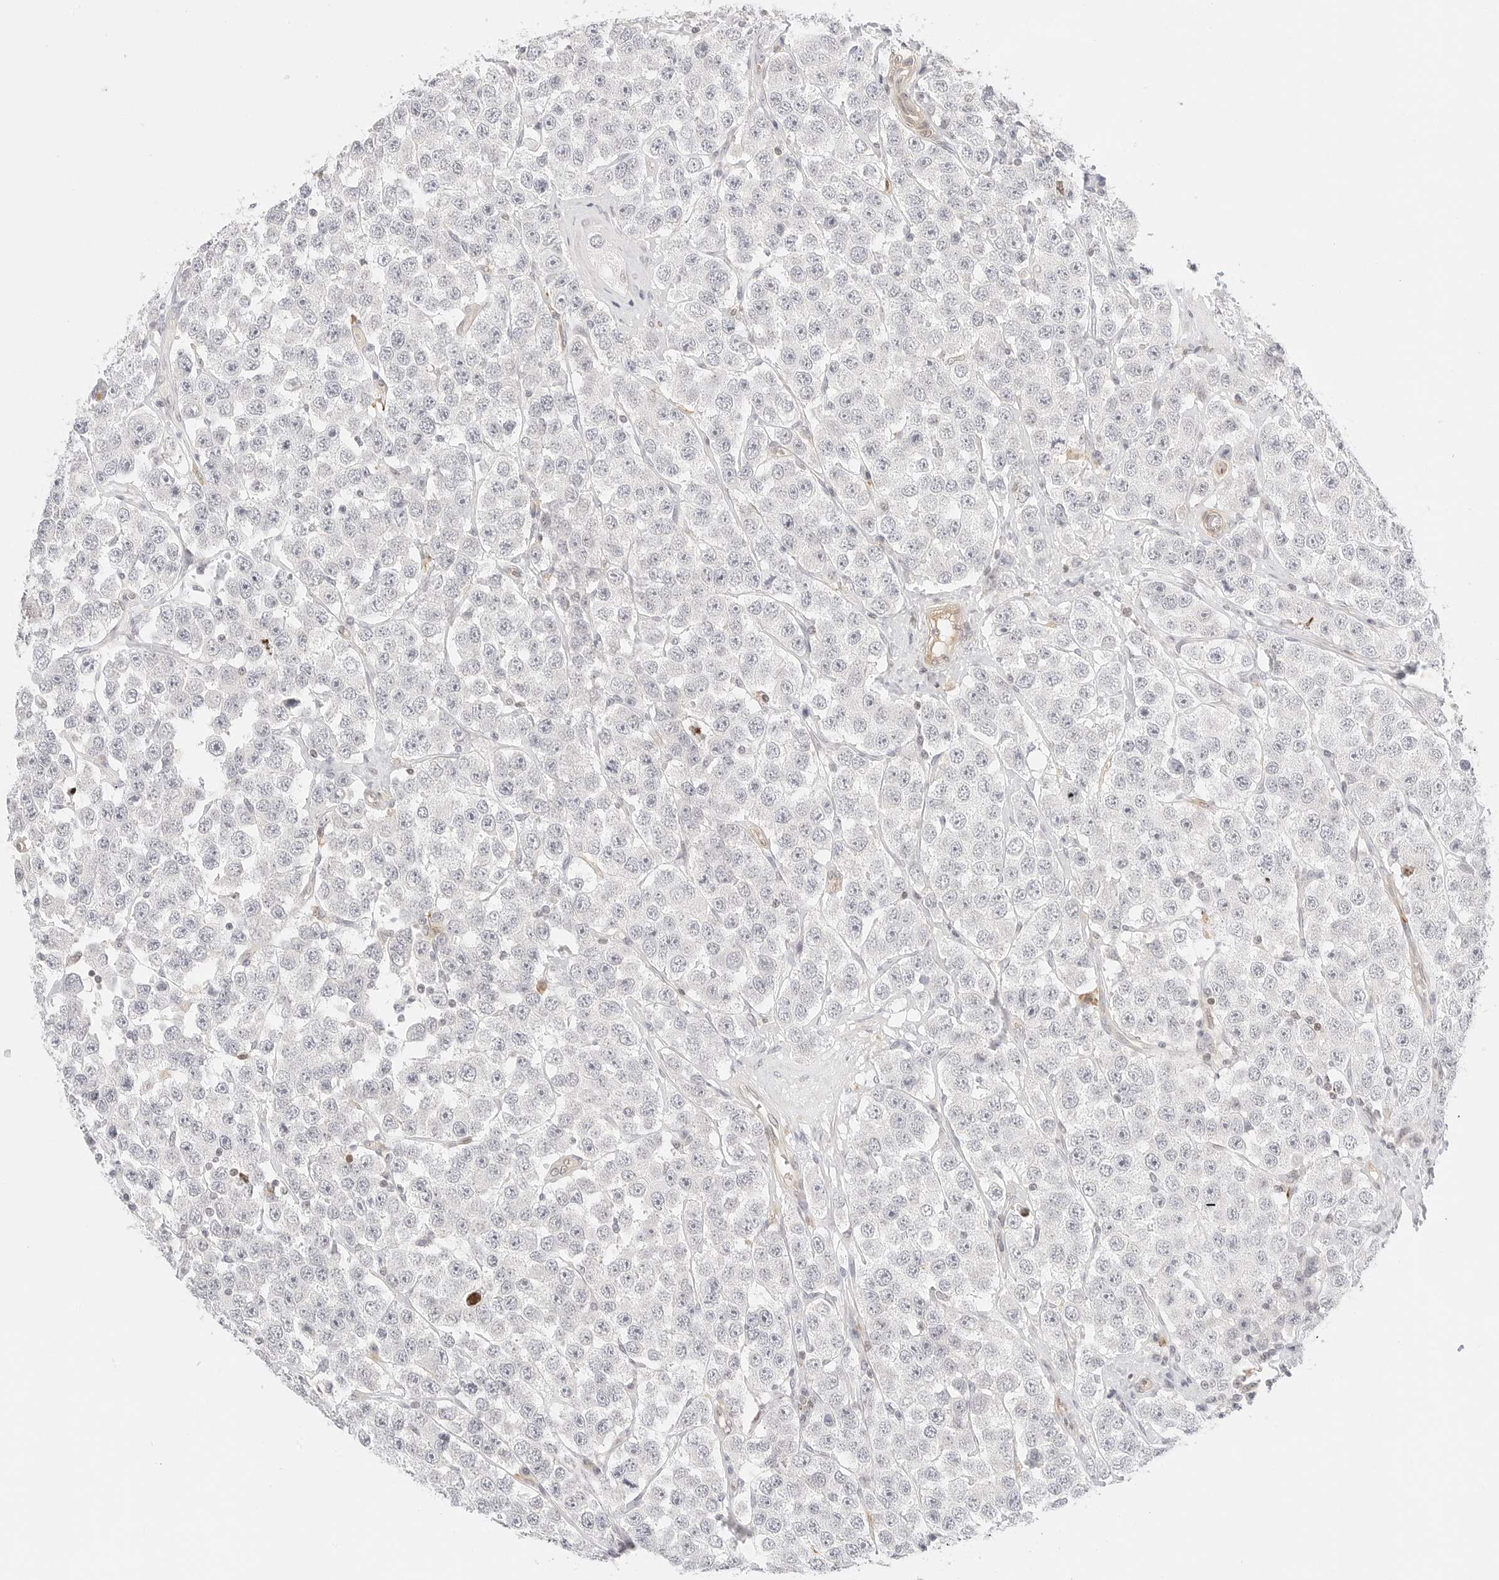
{"staining": {"intensity": "negative", "quantity": "none", "location": "none"}, "tissue": "testis cancer", "cell_type": "Tumor cells", "image_type": "cancer", "snomed": [{"axis": "morphology", "description": "Seminoma, NOS"}, {"axis": "topography", "description": "Testis"}], "caption": "Immunohistochemical staining of testis cancer demonstrates no significant expression in tumor cells. The staining was performed using DAB (3,3'-diaminobenzidine) to visualize the protein expression in brown, while the nuclei were stained in blue with hematoxylin (Magnification: 20x).", "gene": "TEKT2", "patient": {"sex": "male", "age": 28}}